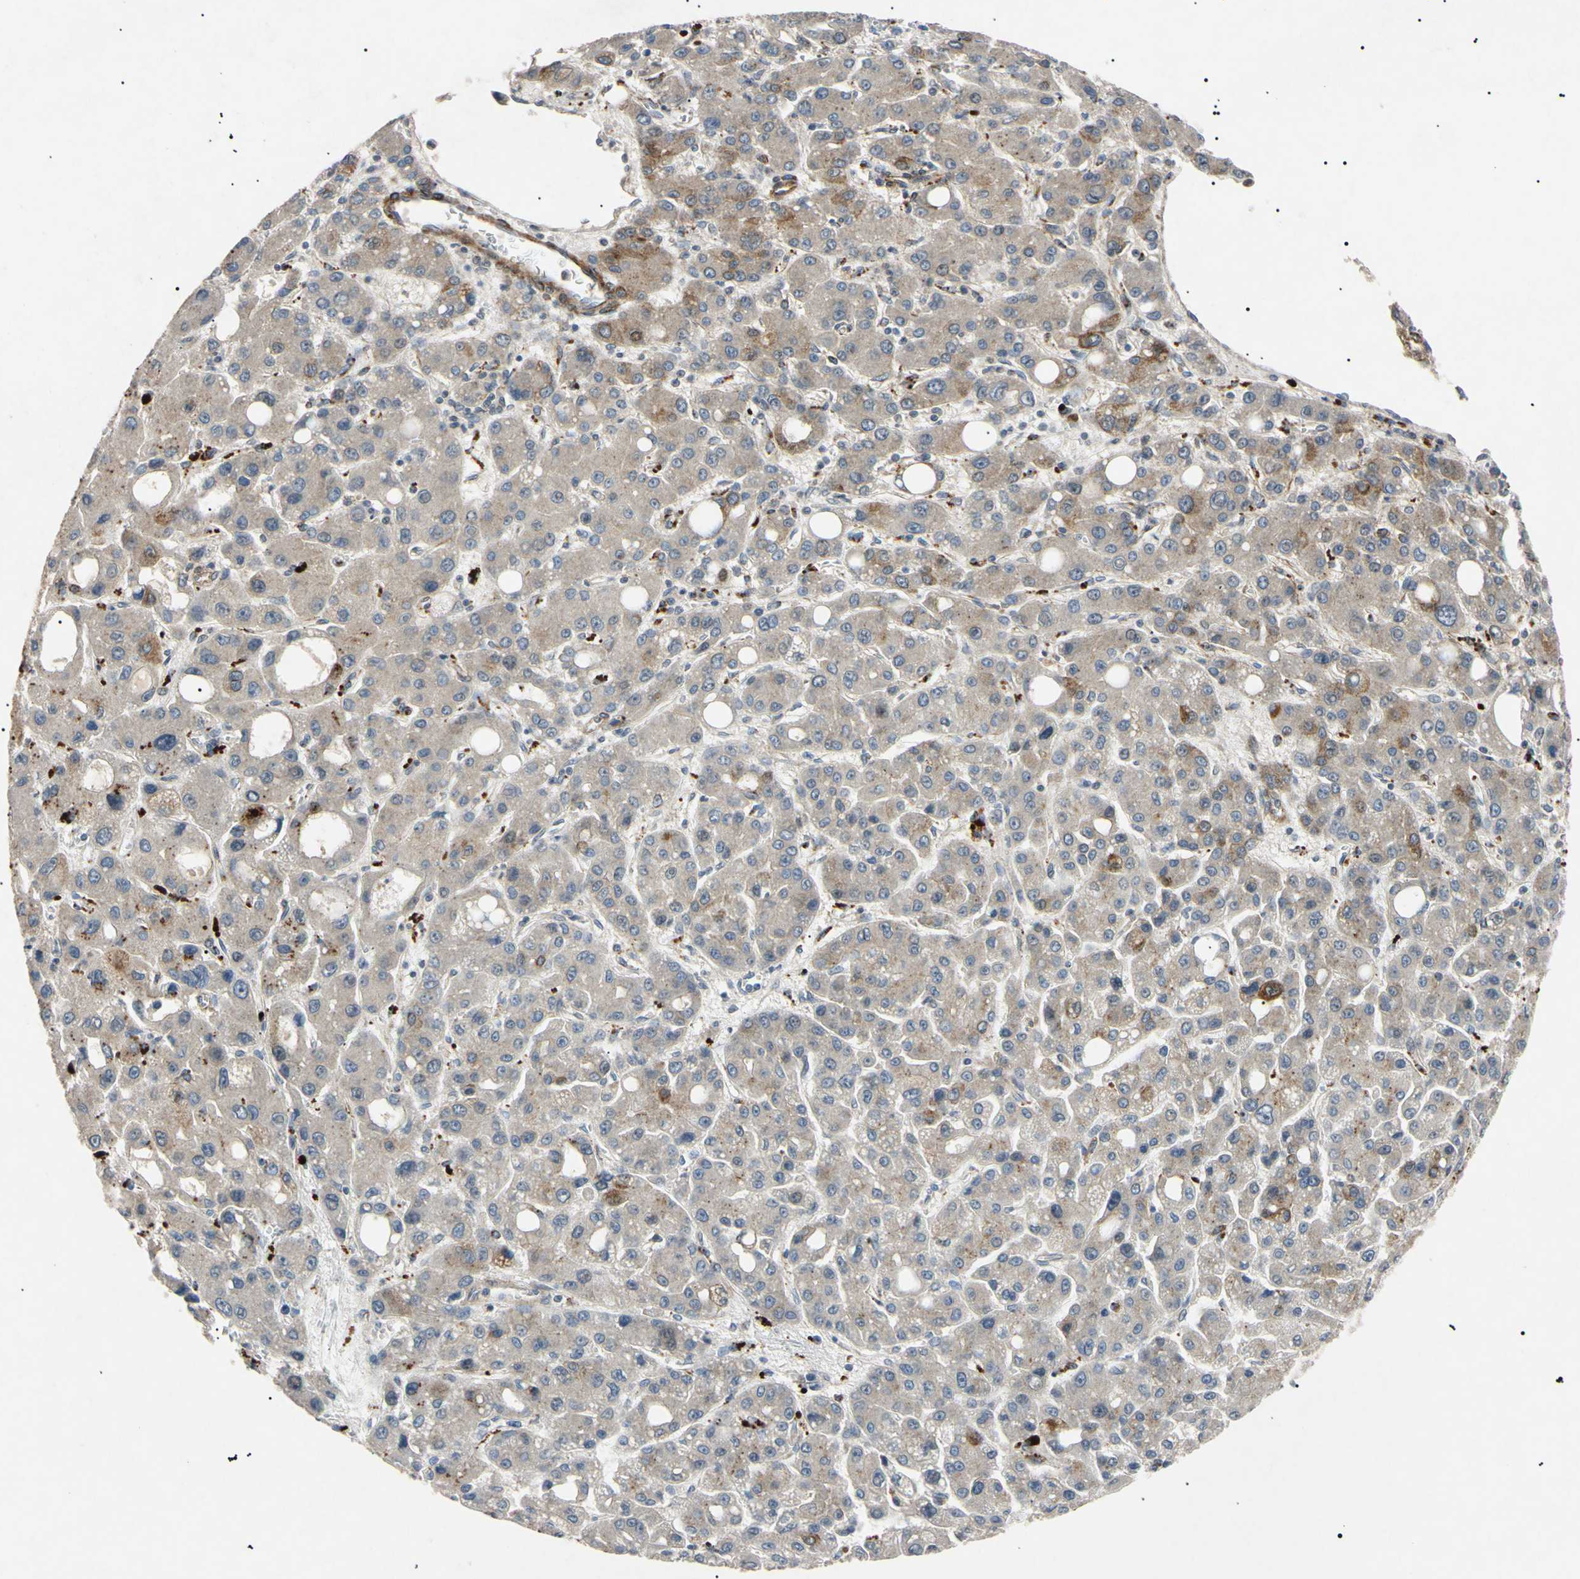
{"staining": {"intensity": "weak", "quantity": ">75%", "location": "cytoplasmic/membranous"}, "tissue": "liver cancer", "cell_type": "Tumor cells", "image_type": "cancer", "snomed": [{"axis": "morphology", "description": "Carcinoma, Hepatocellular, NOS"}, {"axis": "topography", "description": "Liver"}], "caption": "Immunohistochemistry staining of liver cancer, which reveals low levels of weak cytoplasmic/membranous staining in about >75% of tumor cells indicating weak cytoplasmic/membranous protein staining. The staining was performed using DAB (brown) for protein detection and nuclei were counterstained in hematoxylin (blue).", "gene": "TUBB4A", "patient": {"sex": "male", "age": 55}}